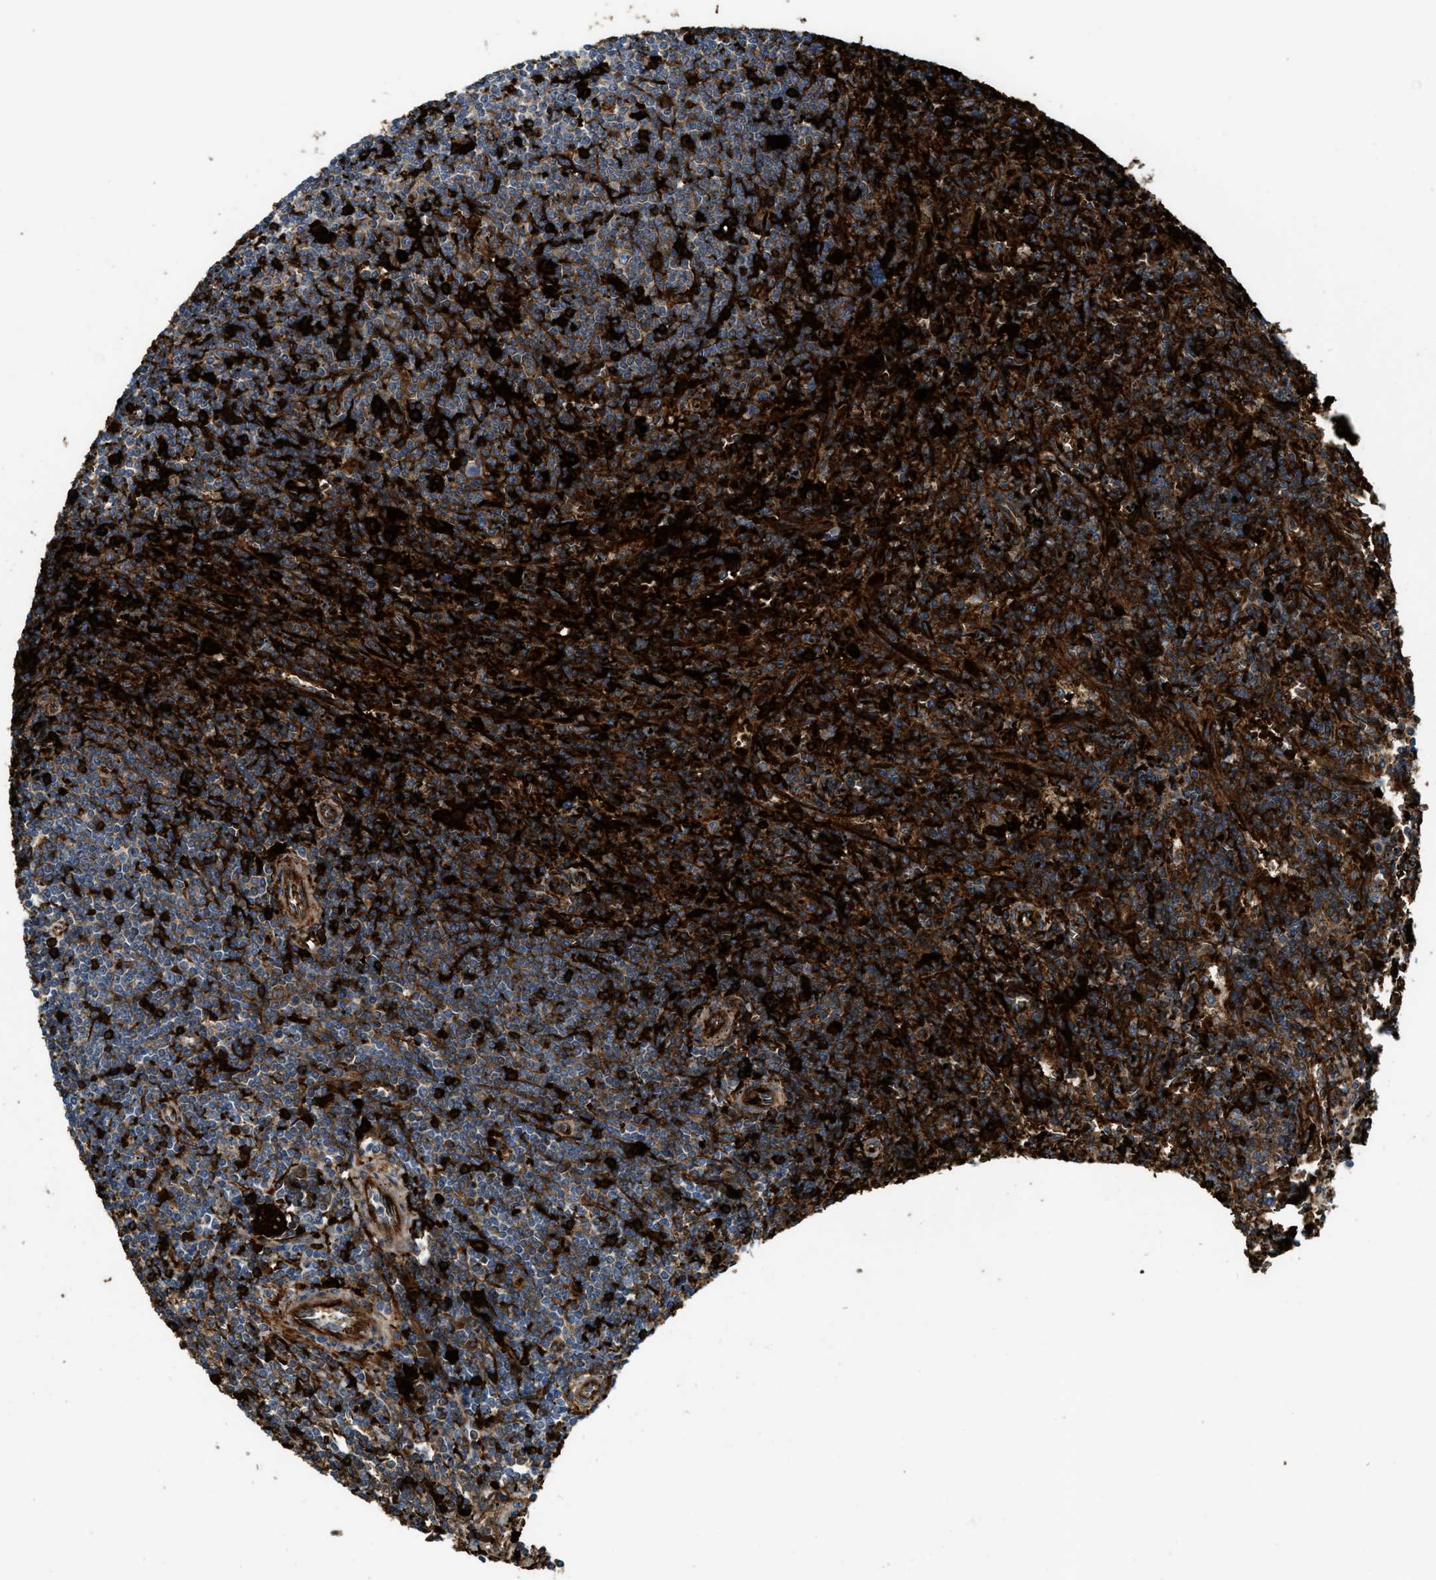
{"staining": {"intensity": "strong", "quantity": ">75%", "location": "cytoplasmic/membranous"}, "tissue": "lymphoma", "cell_type": "Tumor cells", "image_type": "cancer", "snomed": [{"axis": "morphology", "description": "Malignant lymphoma, non-Hodgkin's type, Low grade"}, {"axis": "topography", "description": "Spleen"}], "caption": "The image demonstrates immunohistochemical staining of malignant lymphoma, non-Hodgkin's type (low-grade). There is strong cytoplasmic/membranous expression is appreciated in about >75% of tumor cells. (brown staining indicates protein expression, while blue staining denotes nuclei).", "gene": "ERC1", "patient": {"sex": "male", "age": 76}}